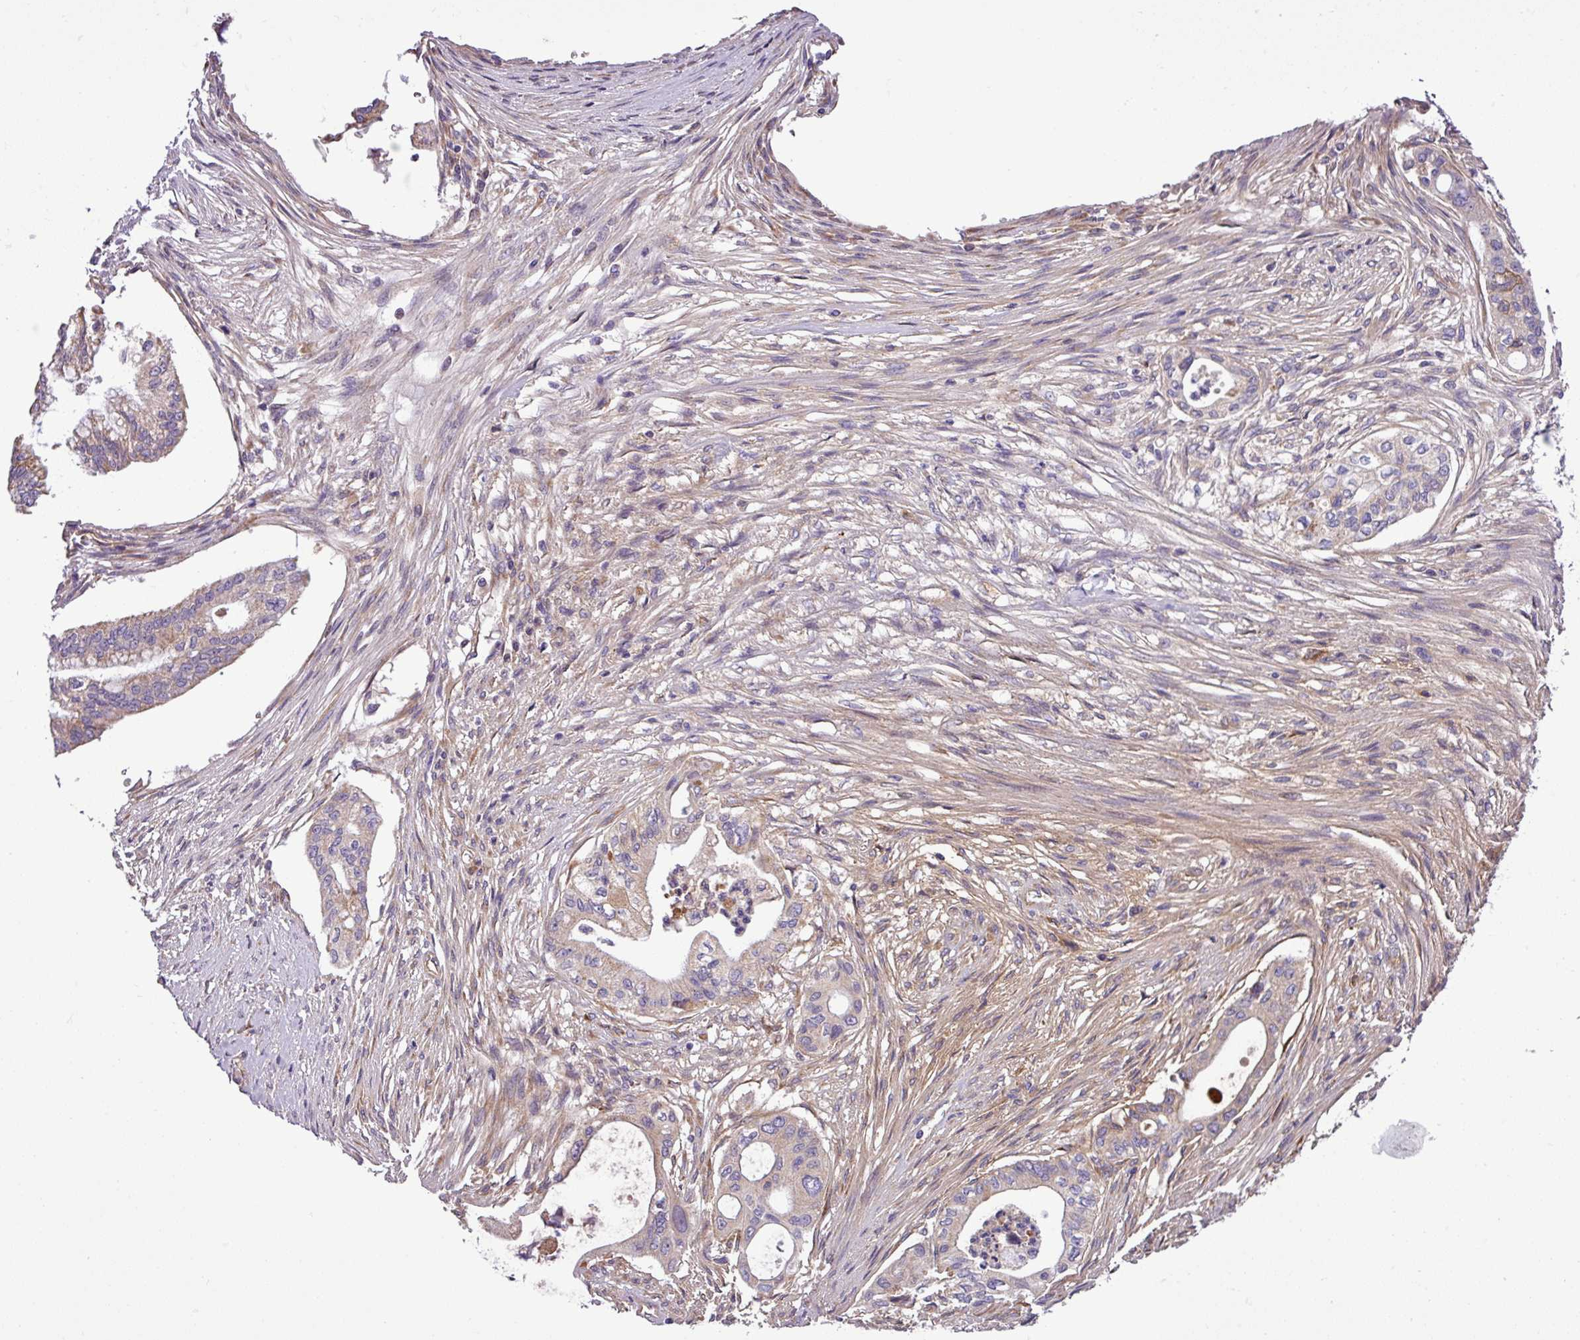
{"staining": {"intensity": "weak", "quantity": "25%-75%", "location": "cytoplasmic/membranous"}, "tissue": "pancreatic cancer", "cell_type": "Tumor cells", "image_type": "cancer", "snomed": [{"axis": "morphology", "description": "Adenocarcinoma, NOS"}, {"axis": "topography", "description": "Pancreas"}], "caption": "A brown stain highlights weak cytoplasmic/membranous expression of a protein in human pancreatic adenocarcinoma tumor cells.", "gene": "CWH43", "patient": {"sex": "male", "age": 46}}